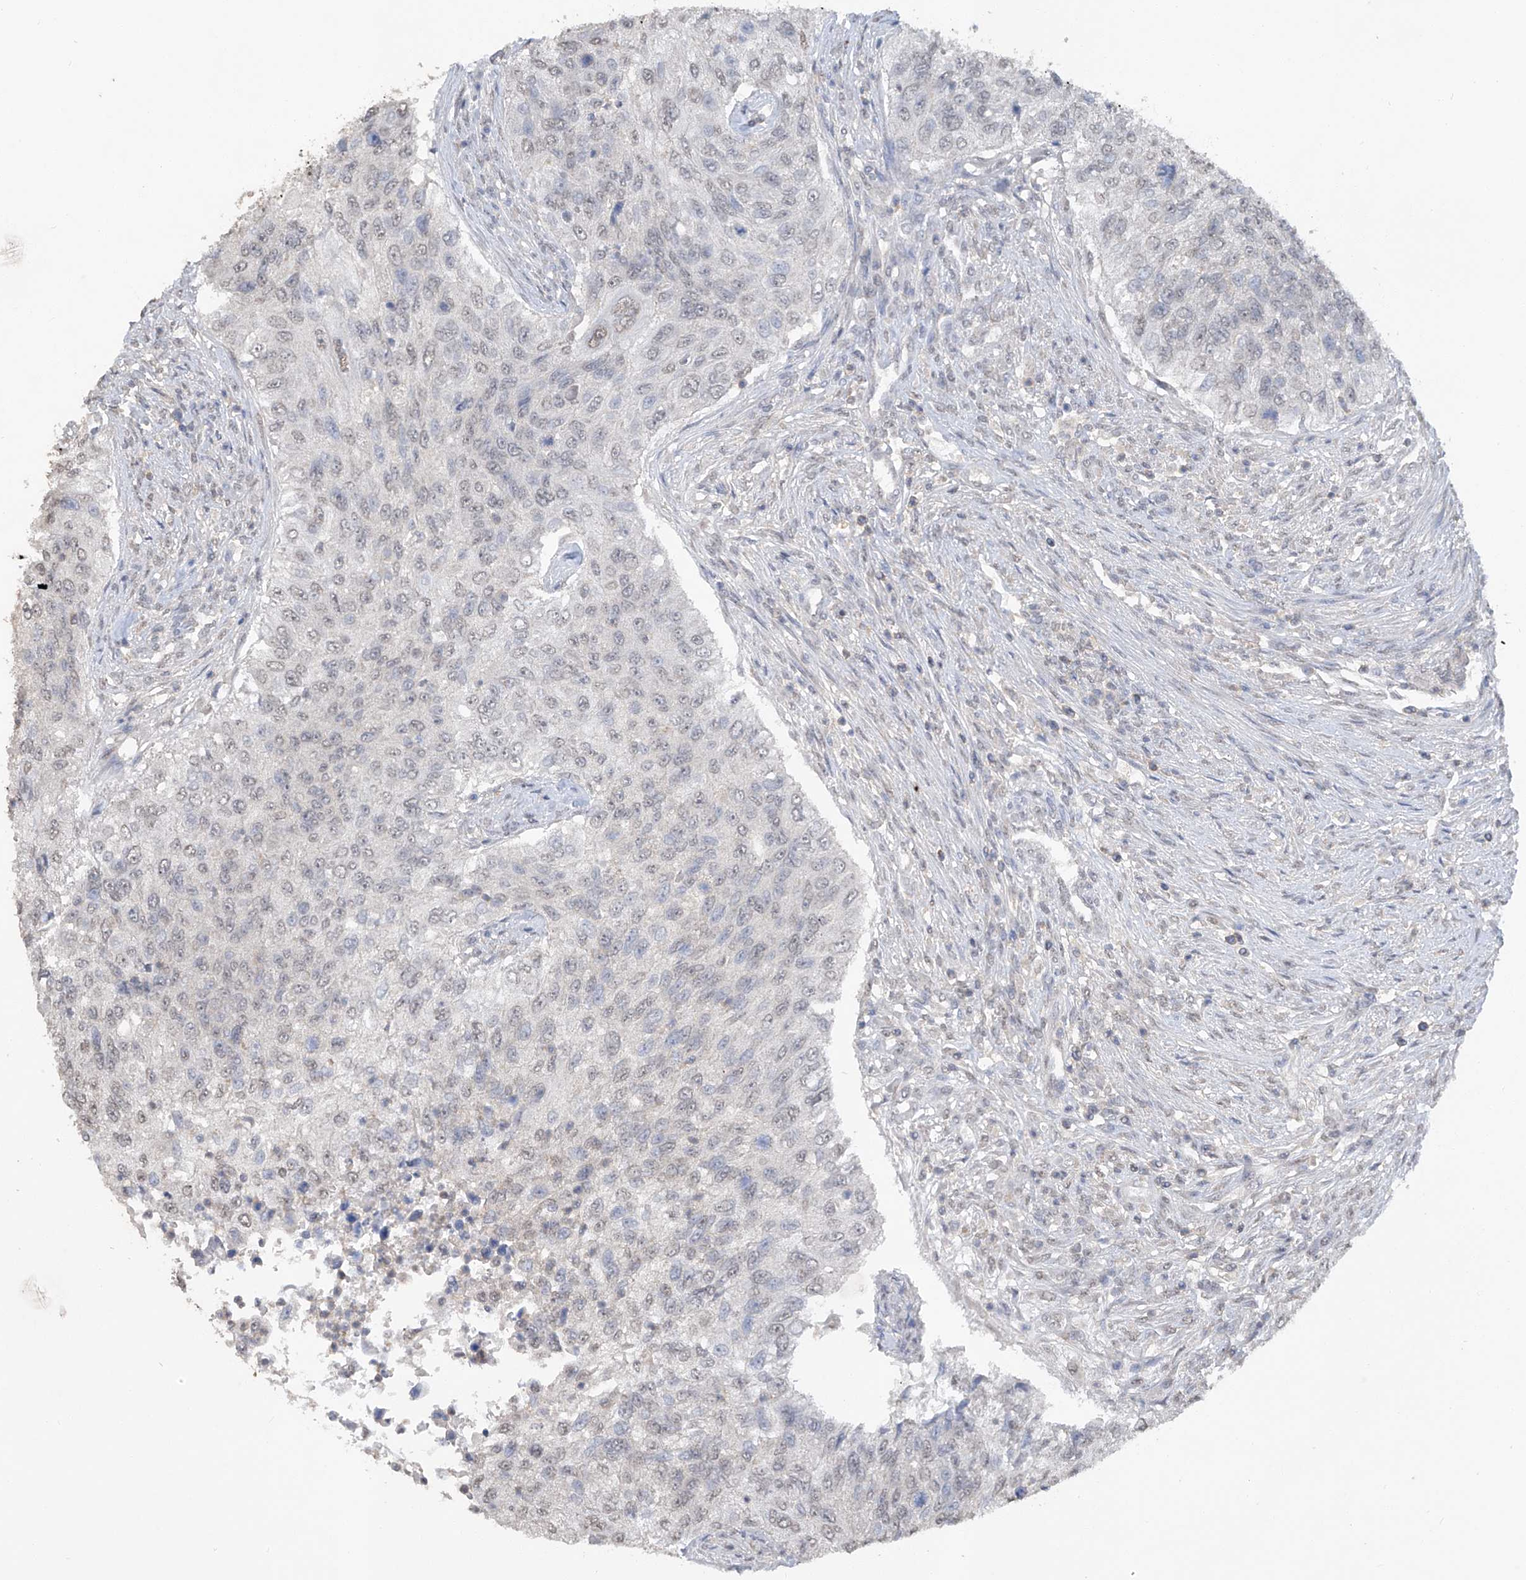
{"staining": {"intensity": "weak", "quantity": "25%-75%", "location": "nuclear"}, "tissue": "urothelial cancer", "cell_type": "Tumor cells", "image_type": "cancer", "snomed": [{"axis": "morphology", "description": "Urothelial carcinoma, High grade"}, {"axis": "topography", "description": "Urinary bladder"}], "caption": "Immunohistochemical staining of human high-grade urothelial carcinoma demonstrates low levels of weak nuclear protein expression in about 25%-75% of tumor cells.", "gene": "HAS3", "patient": {"sex": "female", "age": 60}}